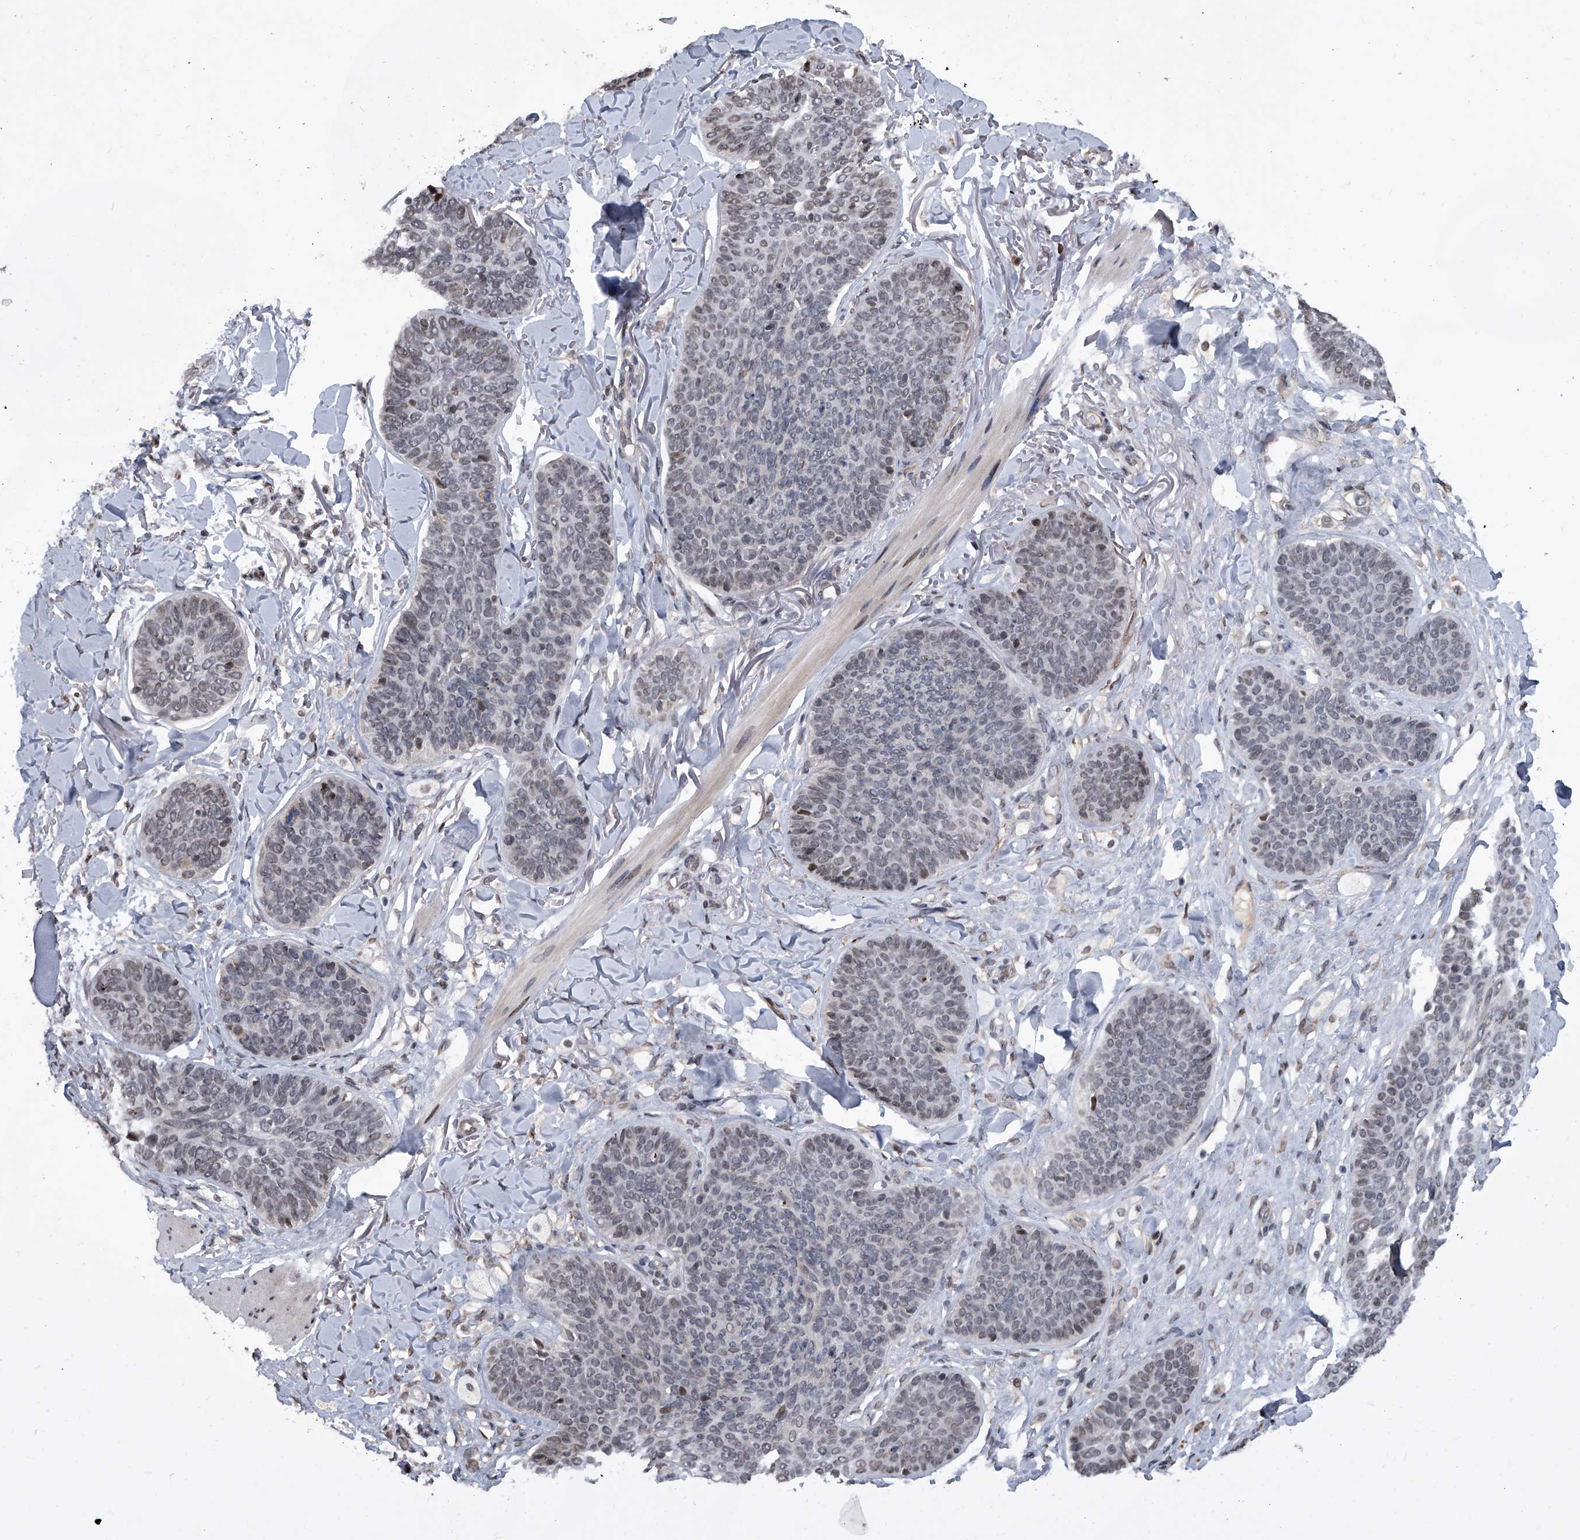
{"staining": {"intensity": "negative", "quantity": "none", "location": "none"}, "tissue": "skin cancer", "cell_type": "Tumor cells", "image_type": "cancer", "snomed": [{"axis": "morphology", "description": "Basal cell carcinoma"}, {"axis": "topography", "description": "Skin"}], "caption": "Human skin basal cell carcinoma stained for a protein using IHC shows no expression in tumor cells.", "gene": "ZNF426", "patient": {"sex": "male", "age": 85}}